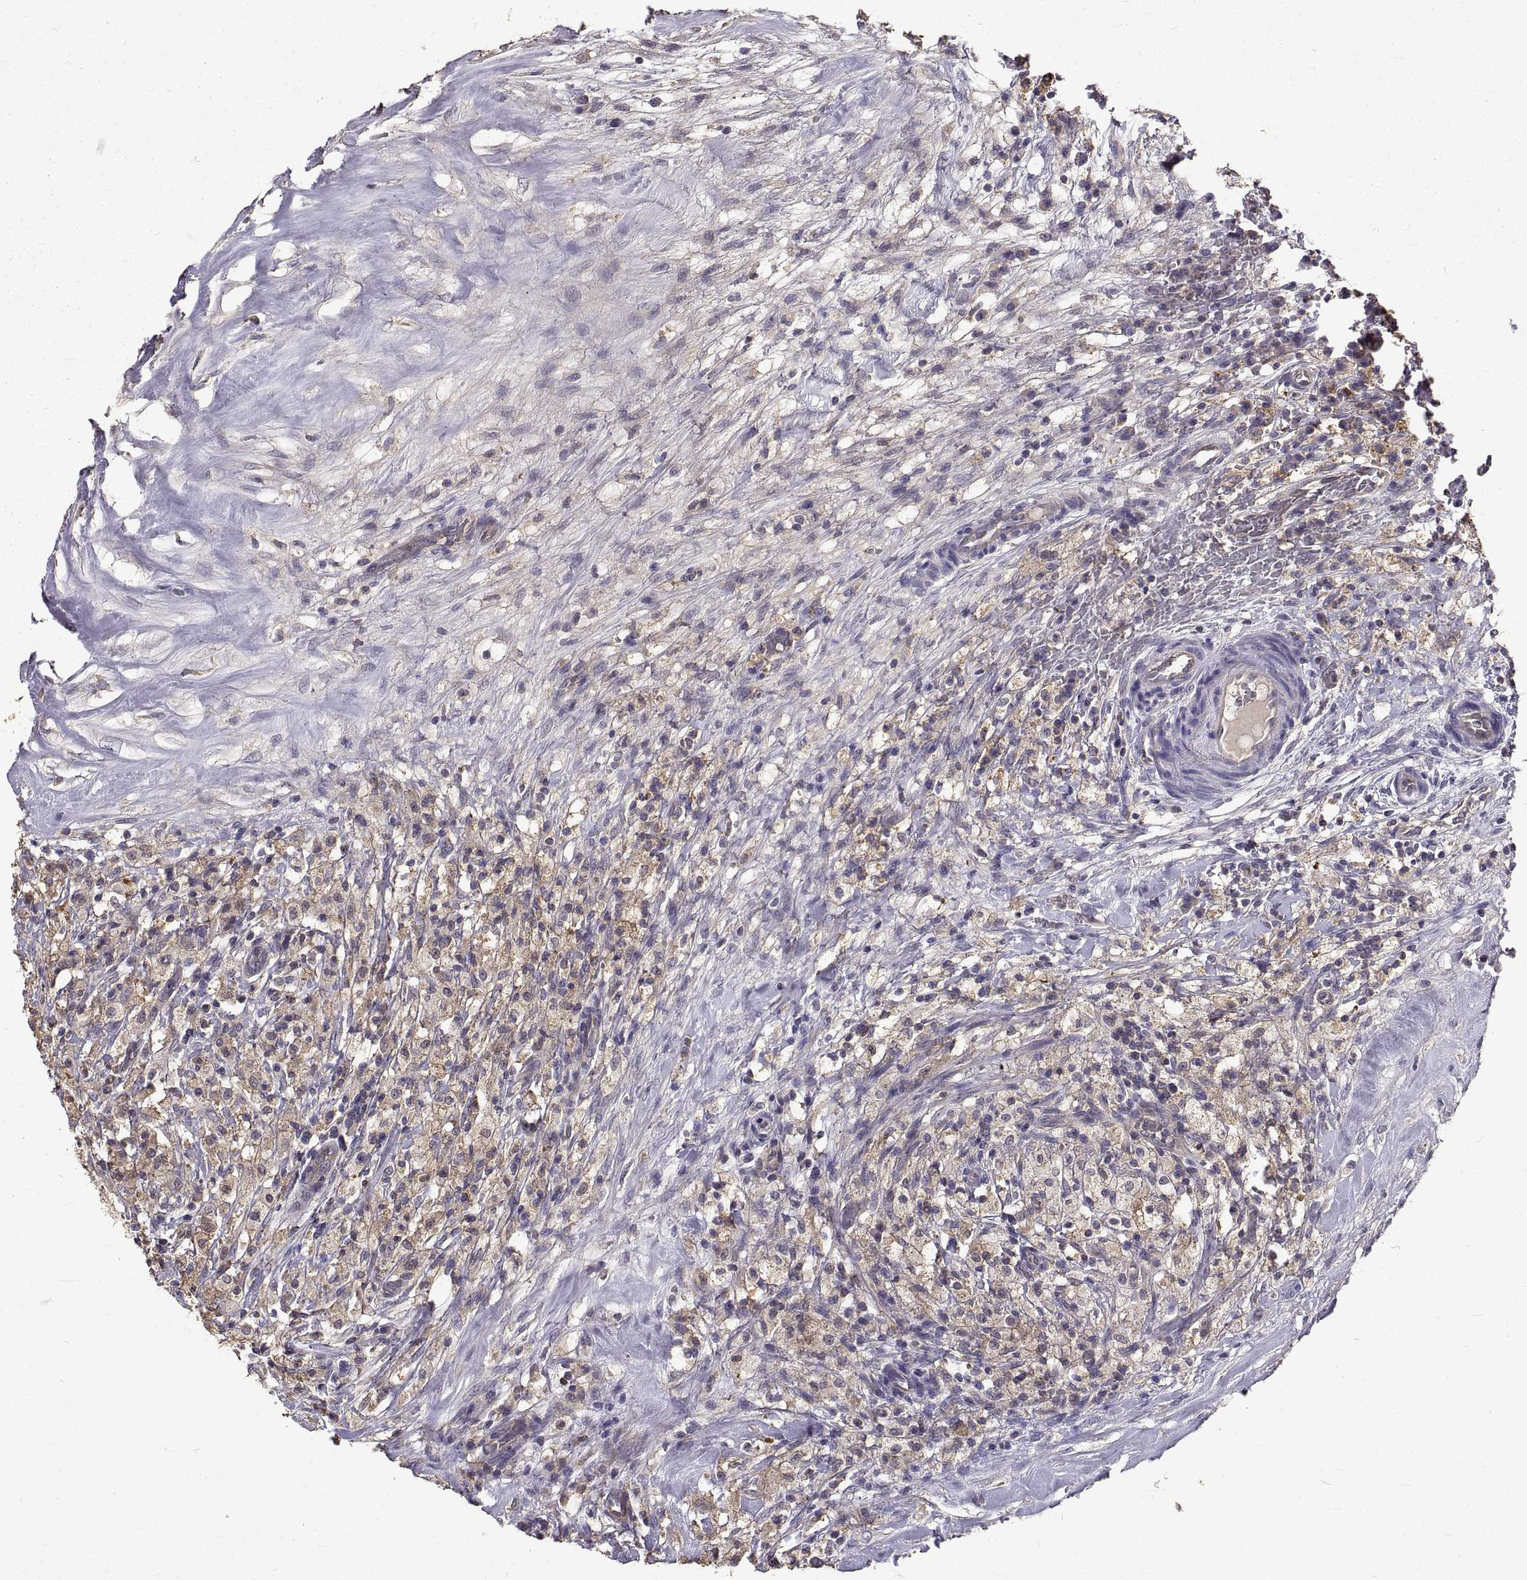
{"staining": {"intensity": "weak", "quantity": "25%-75%", "location": "cytoplasmic/membranous"}, "tissue": "testis cancer", "cell_type": "Tumor cells", "image_type": "cancer", "snomed": [{"axis": "morphology", "description": "Necrosis, NOS"}, {"axis": "morphology", "description": "Carcinoma, Embryonal, NOS"}, {"axis": "topography", "description": "Testis"}], "caption": "This photomicrograph exhibits immunohistochemistry (IHC) staining of human embryonal carcinoma (testis), with low weak cytoplasmic/membranous positivity in approximately 25%-75% of tumor cells.", "gene": "PEA15", "patient": {"sex": "male", "age": 19}}